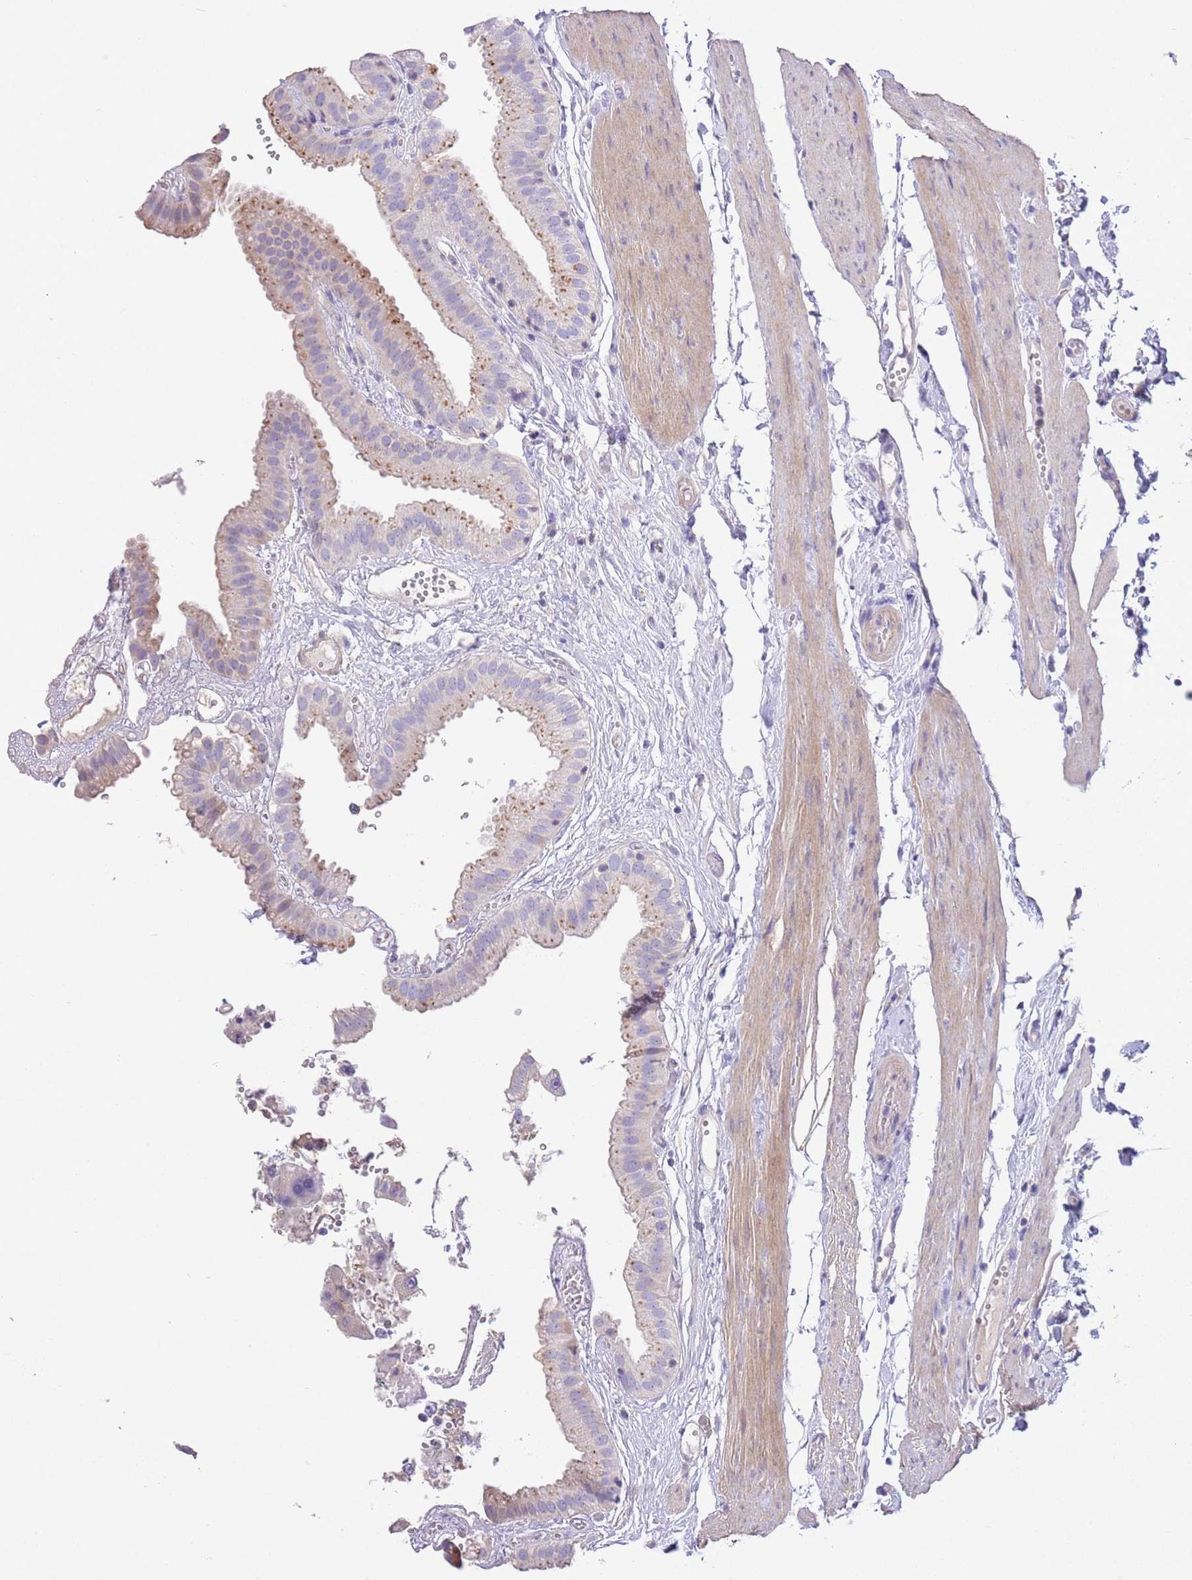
{"staining": {"intensity": "weak", "quantity": "25%-75%", "location": "cytoplasmic/membranous"}, "tissue": "gallbladder", "cell_type": "Glandular cells", "image_type": "normal", "snomed": [{"axis": "morphology", "description": "Normal tissue, NOS"}, {"axis": "topography", "description": "Gallbladder"}], "caption": "This is an image of IHC staining of unremarkable gallbladder, which shows weak staining in the cytoplasmic/membranous of glandular cells.", "gene": "SFTPA1", "patient": {"sex": "female", "age": 61}}